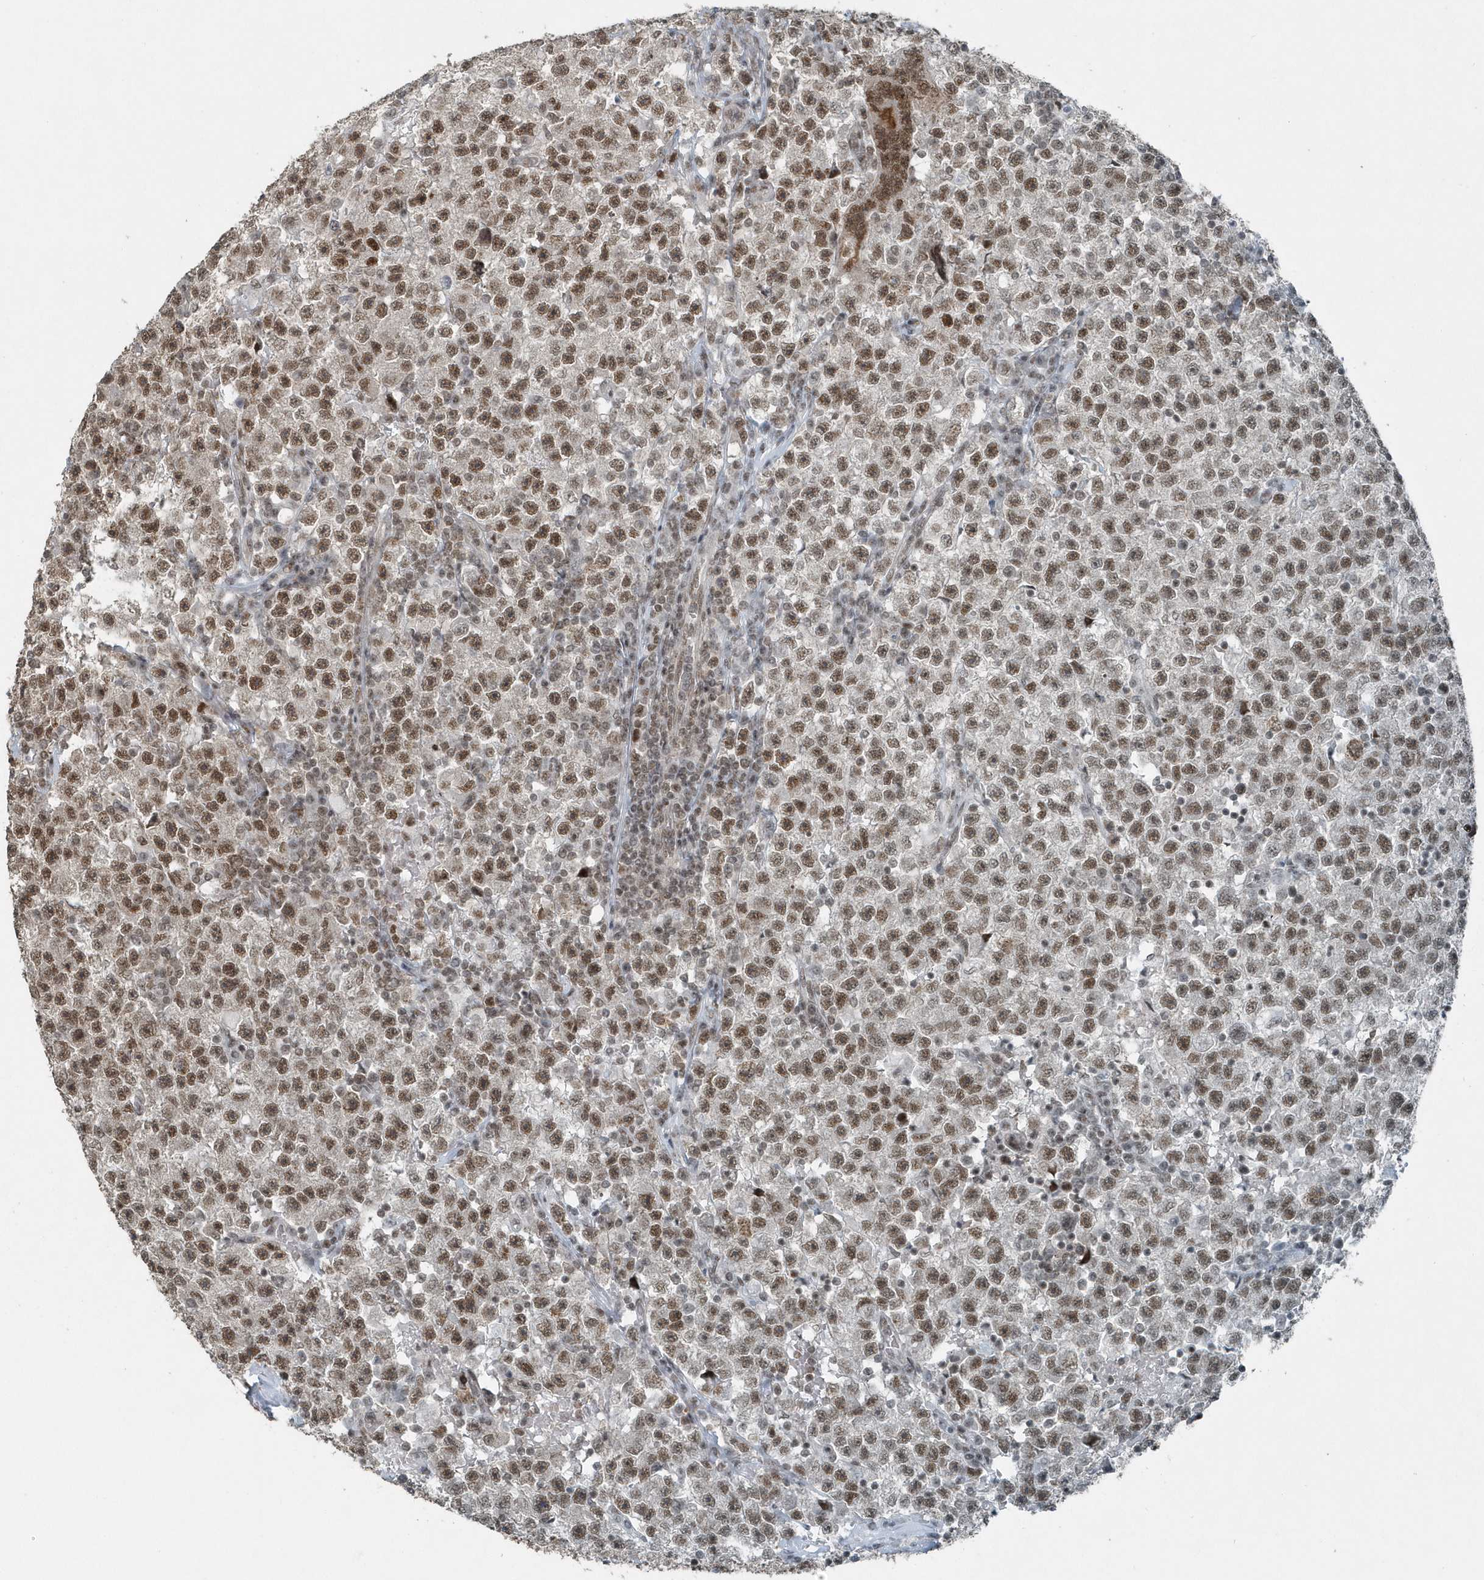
{"staining": {"intensity": "moderate", "quantity": ">75%", "location": "nuclear"}, "tissue": "testis cancer", "cell_type": "Tumor cells", "image_type": "cancer", "snomed": [{"axis": "morphology", "description": "Seminoma, NOS"}, {"axis": "topography", "description": "Testis"}], "caption": "IHC (DAB) staining of testis cancer reveals moderate nuclear protein staining in approximately >75% of tumor cells. (Stains: DAB in brown, nuclei in blue, Microscopy: brightfield microscopy at high magnification).", "gene": "YTHDC1", "patient": {"sex": "male", "age": 22}}